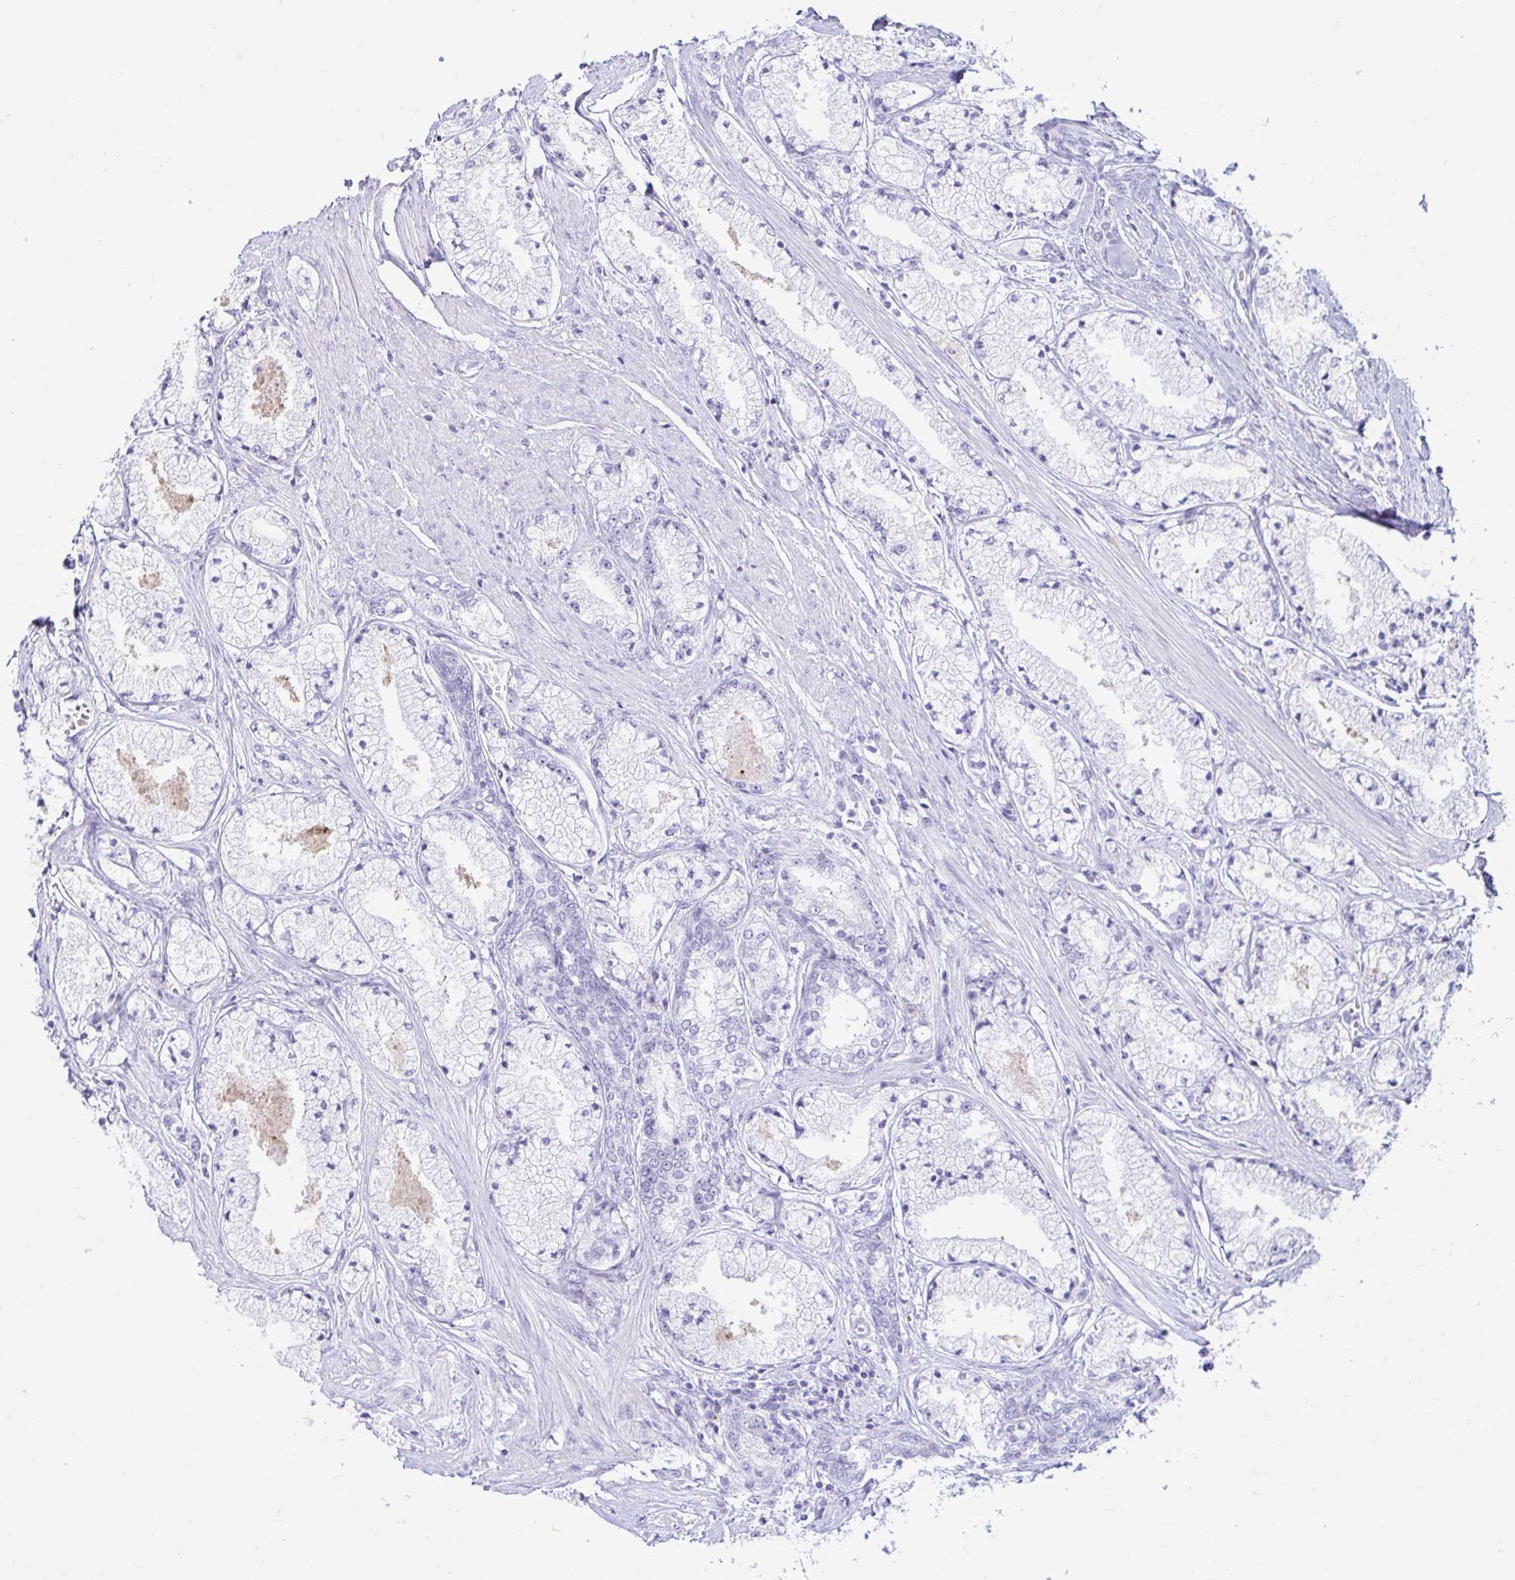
{"staining": {"intensity": "negative", "quantity": "none", "location": "none"}, "tissue": "prostate cancer", "cell_type": "Tumor cells", "image_type": "cancer", "snomed": [{"axis": "morphology", "description": "Adenocarcinoma, High grade"}, {"axis": "topography", "description": "Prostate"}], "caption": "A high-resolution photomicrograph shows immunohistochemistry staining of prostate high-grade adenocarcinoma, which demonstrates no significant expression in tumor cells. The staining was performed using DAB (3,3'-diaminobenzidine) to visualize the protein expression in brown, while the nuclei were stained in blue with hematoxylin (Magnification: 20x).", "gene": "ERICH6", "patient": {"sex": "male", "age": 63}}